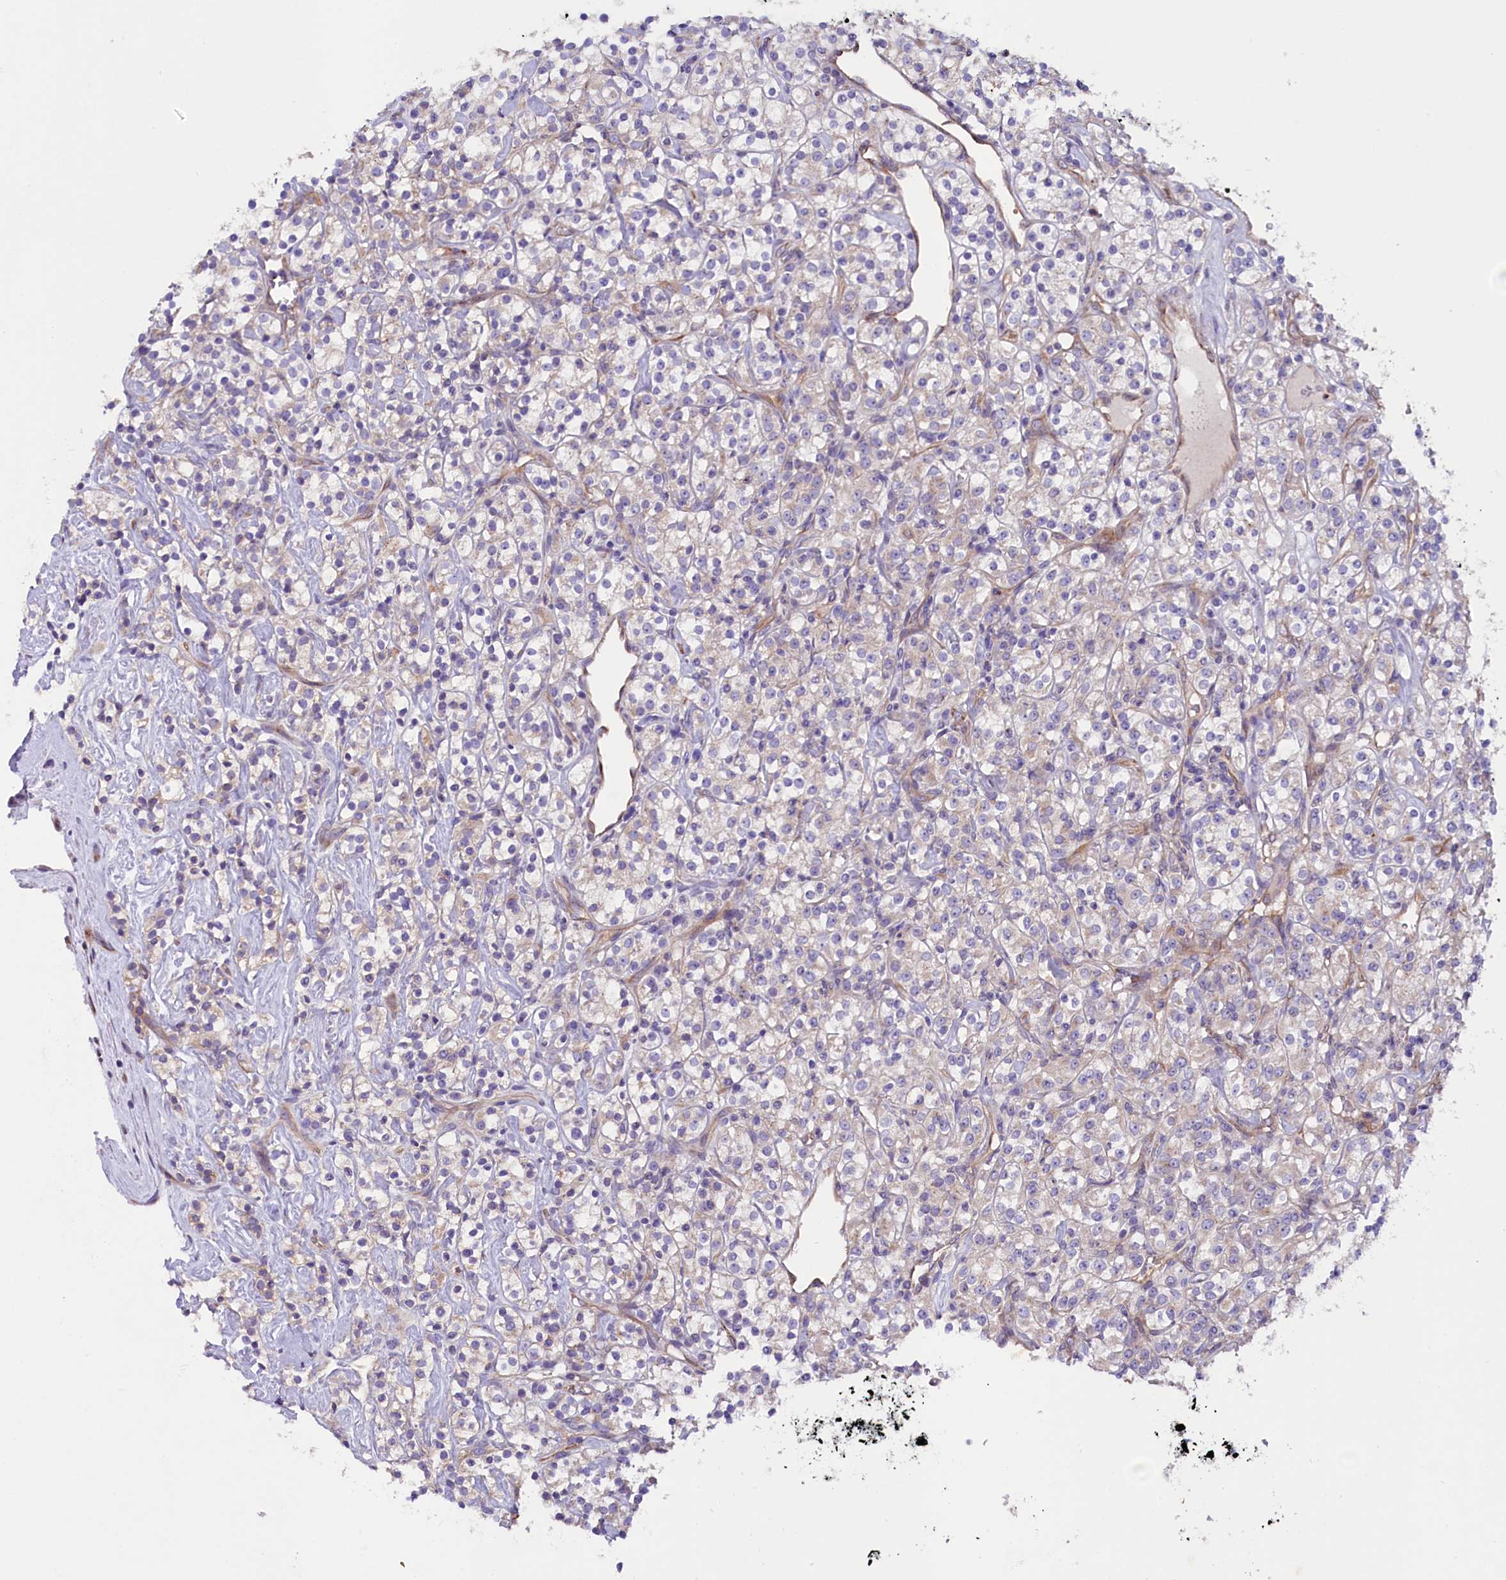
{"staining": {"intensity": "negative", "quantity": "none", "location": "none"}, "tissue": "renal cancer", "cell_type": "Tumor cells", "image_type": "cancer", "snomed": [{"axis": "morphology", "description": "Adenocarcinoma, NOS"}, {"axis": "topography", "description": "Kidney"}], "caption": "IHC of renal cancer displays no expression in tumor cells.", "gene": "GPR108", "patient": {"sex": "male", "age": 77}}